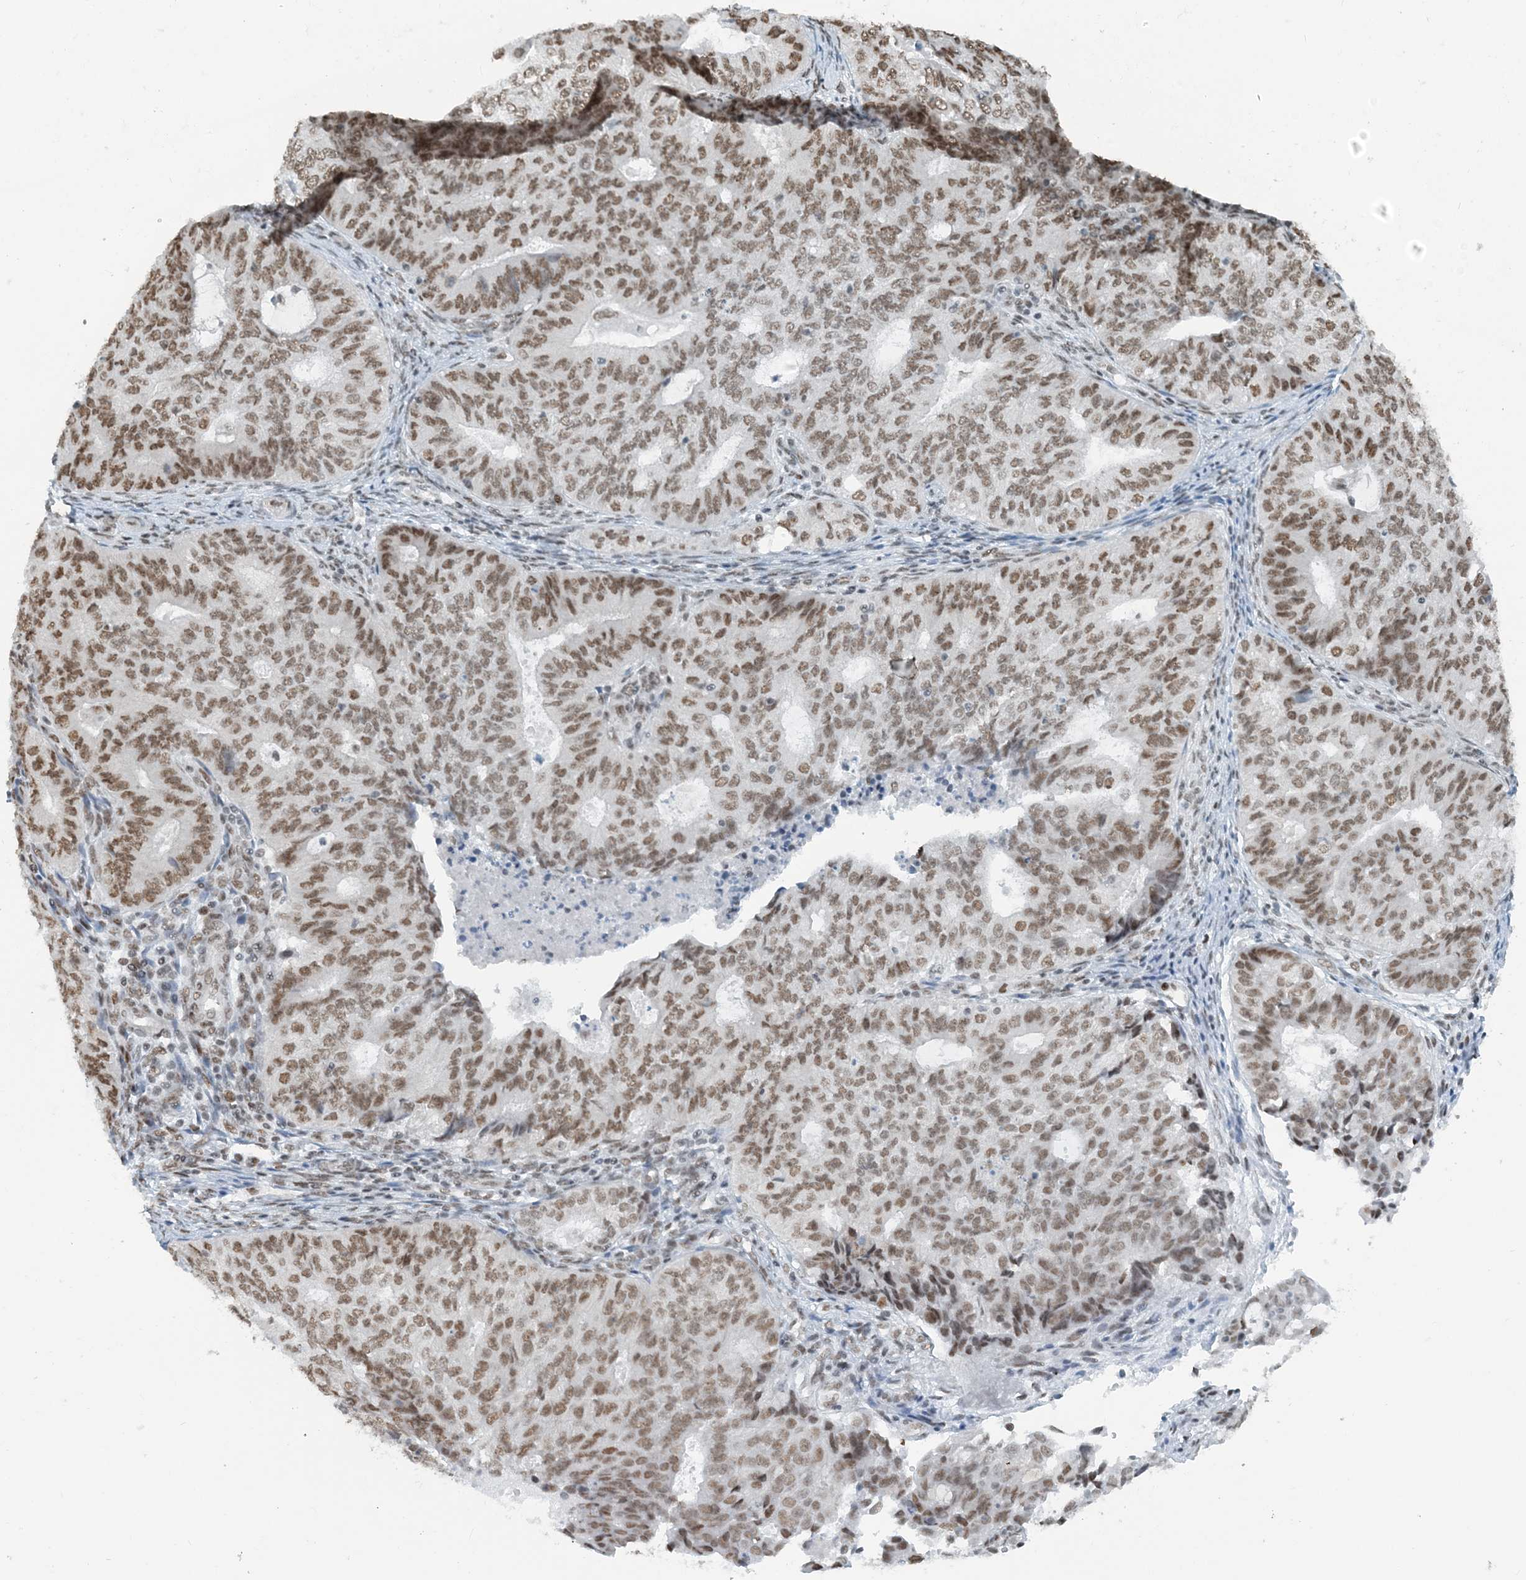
{"staining": {"intensity": "moderate", "quantity": ">75%", "location": "nuclear"}, "tissue": "endometrial cancer", "cell_type": "Tumor cells", "image_type": "cancer", "snomed": [{"axis": "morphology", "description": "Adenocarcinoma, NOS"}, {"axis": "topography", "description": "Endometrium"}], "caption": "IHC staining of adenocarcinoma (endometrial), which reveals medium levels of moderate nuclear staining in about >75% of tumor cells indicating moderate nuclear protein expression. The staining was performed using DAB (3,3'-diaminobenzidine) (brown) for protein detection and nuclei were counterstained in hematoxylin (blue).", "gene": "ZNF500", "patient": {"sex": "female", "age": 32}}